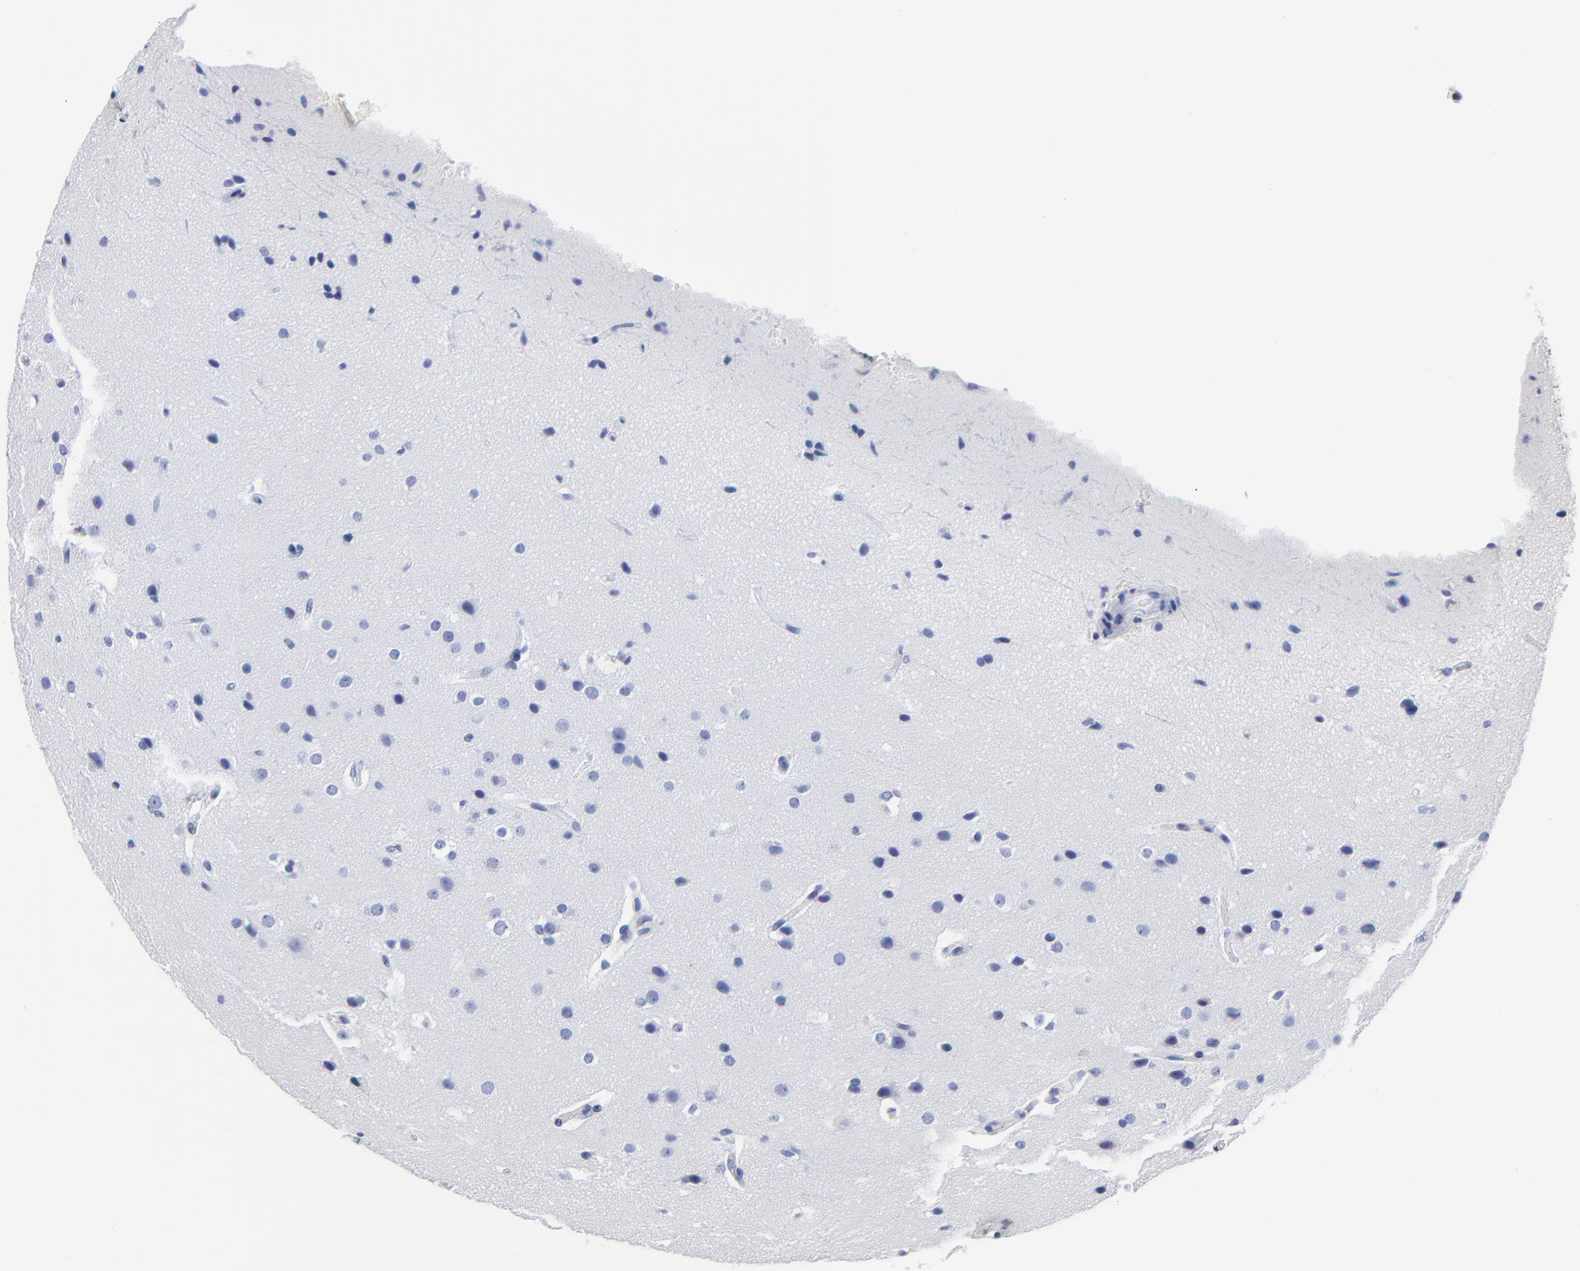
{"staining": {"intensity": "negative", "quantity": "none", "location": "none"}, "tissue": "glioma", "cell_type": "Tumor cells", "image_type": "cancer", "snomed": [{"axis": "morphology", "description": "Glioma, malignant, Low grade"}, {"axis": "topography", "description": "Cerebral cortex"}], "caption": "IHC of glioma exhibits no positivity in tumor cells.", "gene": "DCN", "patient": {"sex": "female", "age": 47}}